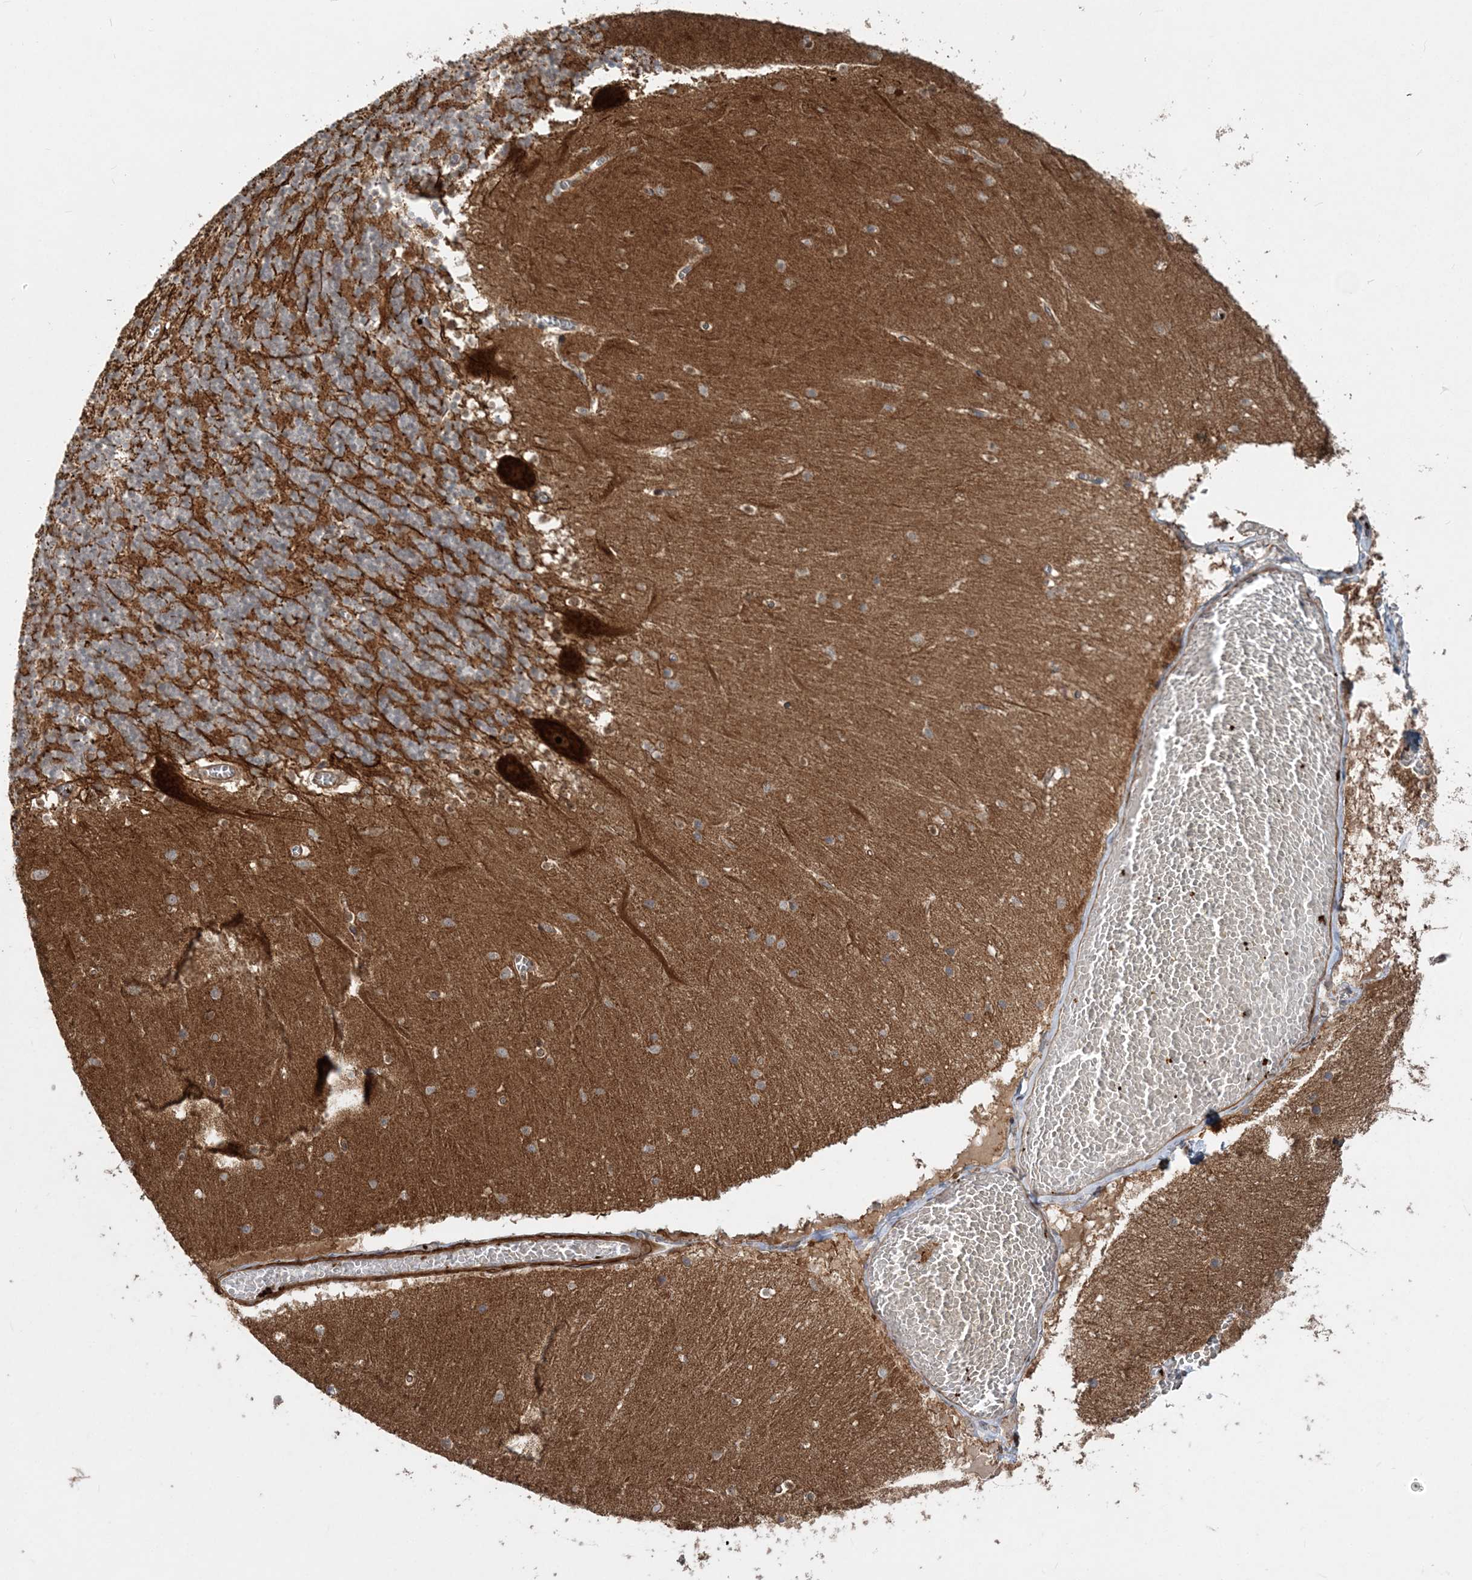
{"staining": {"intensity": "strong", "quantity": ">75%", "location": "cytoplasmic/membranous"}, "tissue": "cerebellum", "cell_type": "Cells in granular layer", "image_type": "normal", "snomed": [{"axis": "morphology", "description": "Normal tissue, NOS"}, {"axis": "topography", "description": "Cerebellum"}], "caption": "This micrograph reveals IHC staining of unremarkable cerebellum, with high strong cytoplasmic/membranous staining in about >75% of cells in granular layer.", "gene": "GEMIN5", "patient": {"sex": "female", "age": 28}}